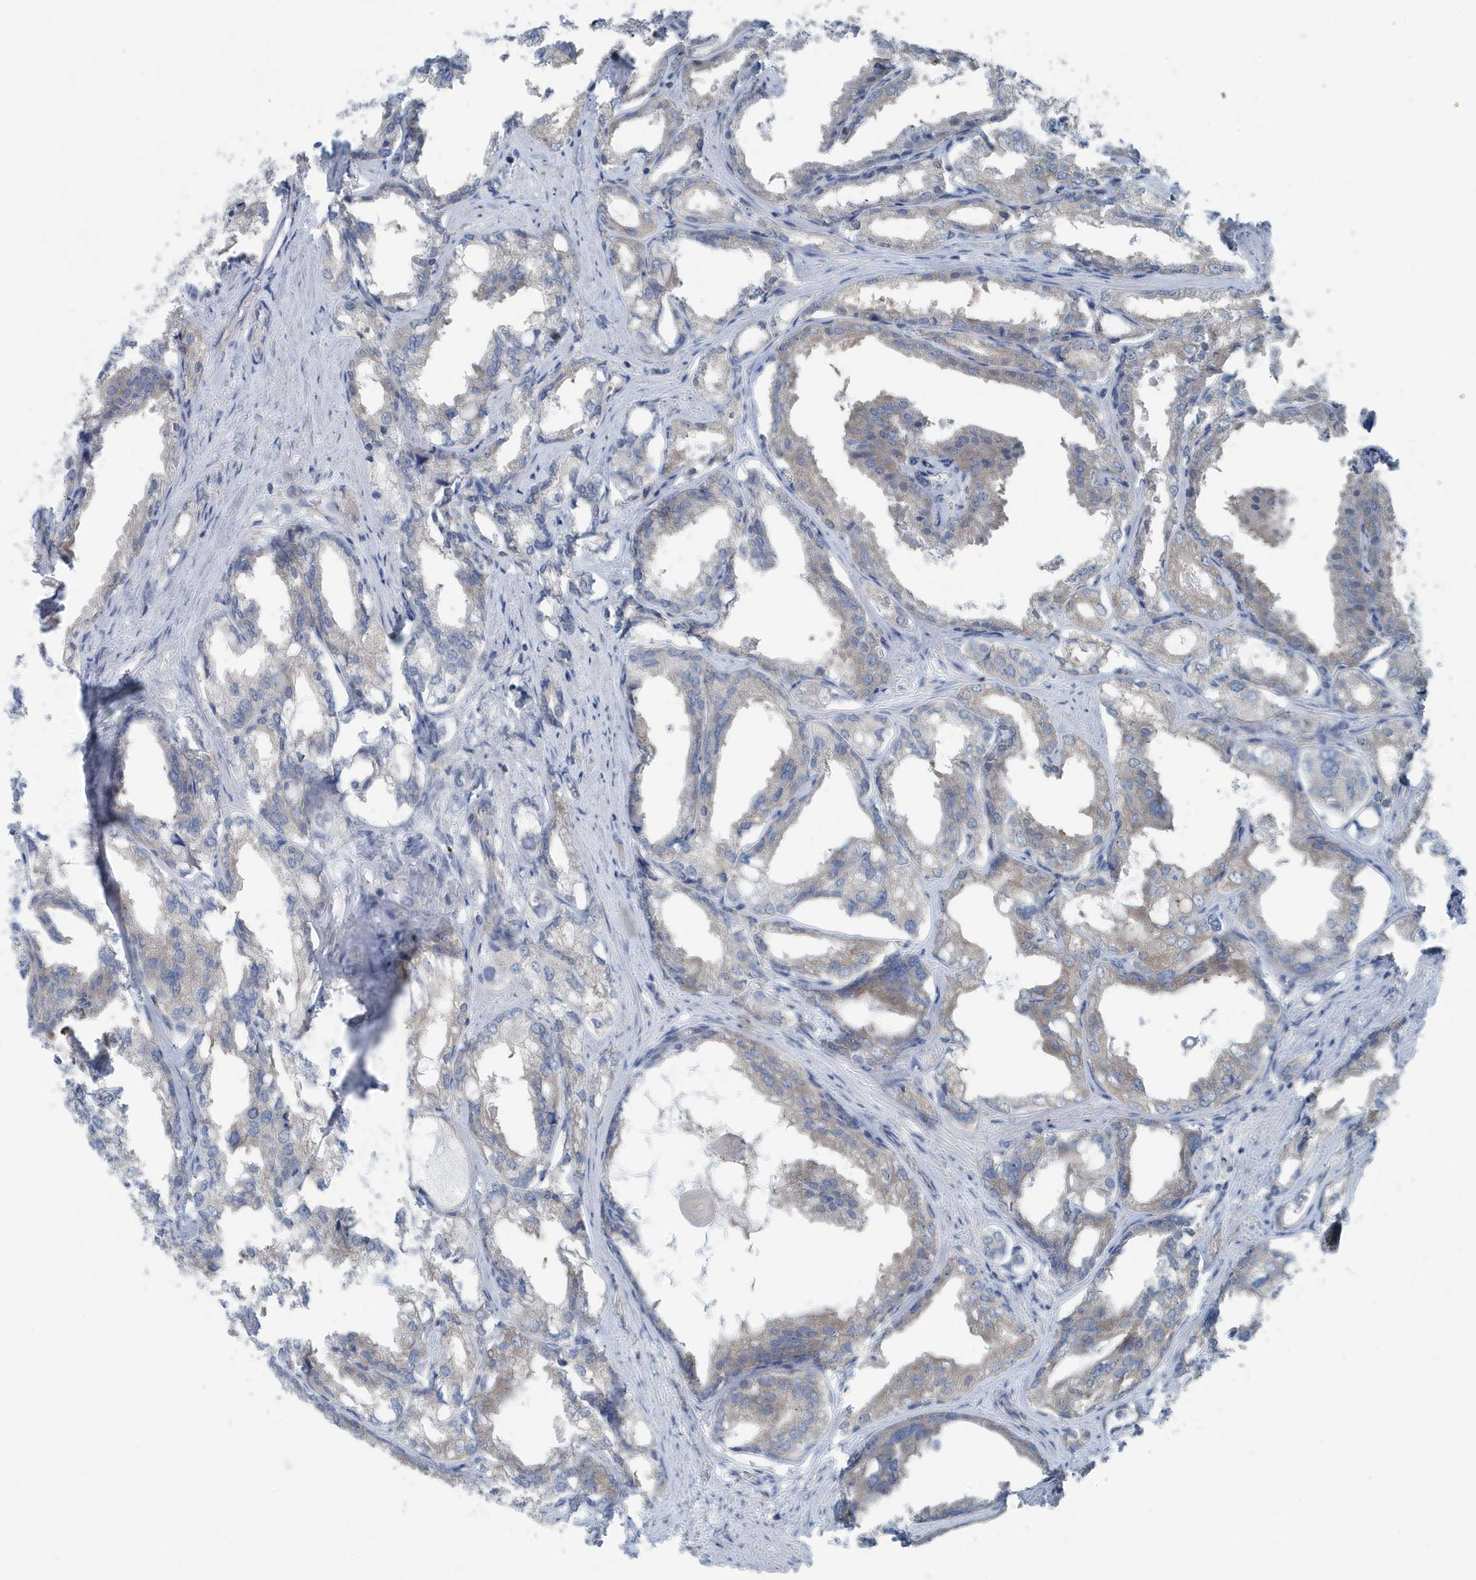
{"staining": {"intensity": "weak", "quantity": "<25%", "location": "cytoplasmic/membranous"}, "tissue": "prostate cancer", "cell_type": "Tumor cells", "image_type": "cancer", "snomed": [{"axis": "morphology", "description": "Adenocarcinoma, High grade"}, {"axis": "topography", "description": "Prostate"}], "caption": "Histopathology image shows no protein expression in tumor cells of prostate cancer (high-grade adenocarcinoma) tissue.", "gene": "PPM1M", "patient": {"sex": "male", "age": 50}}